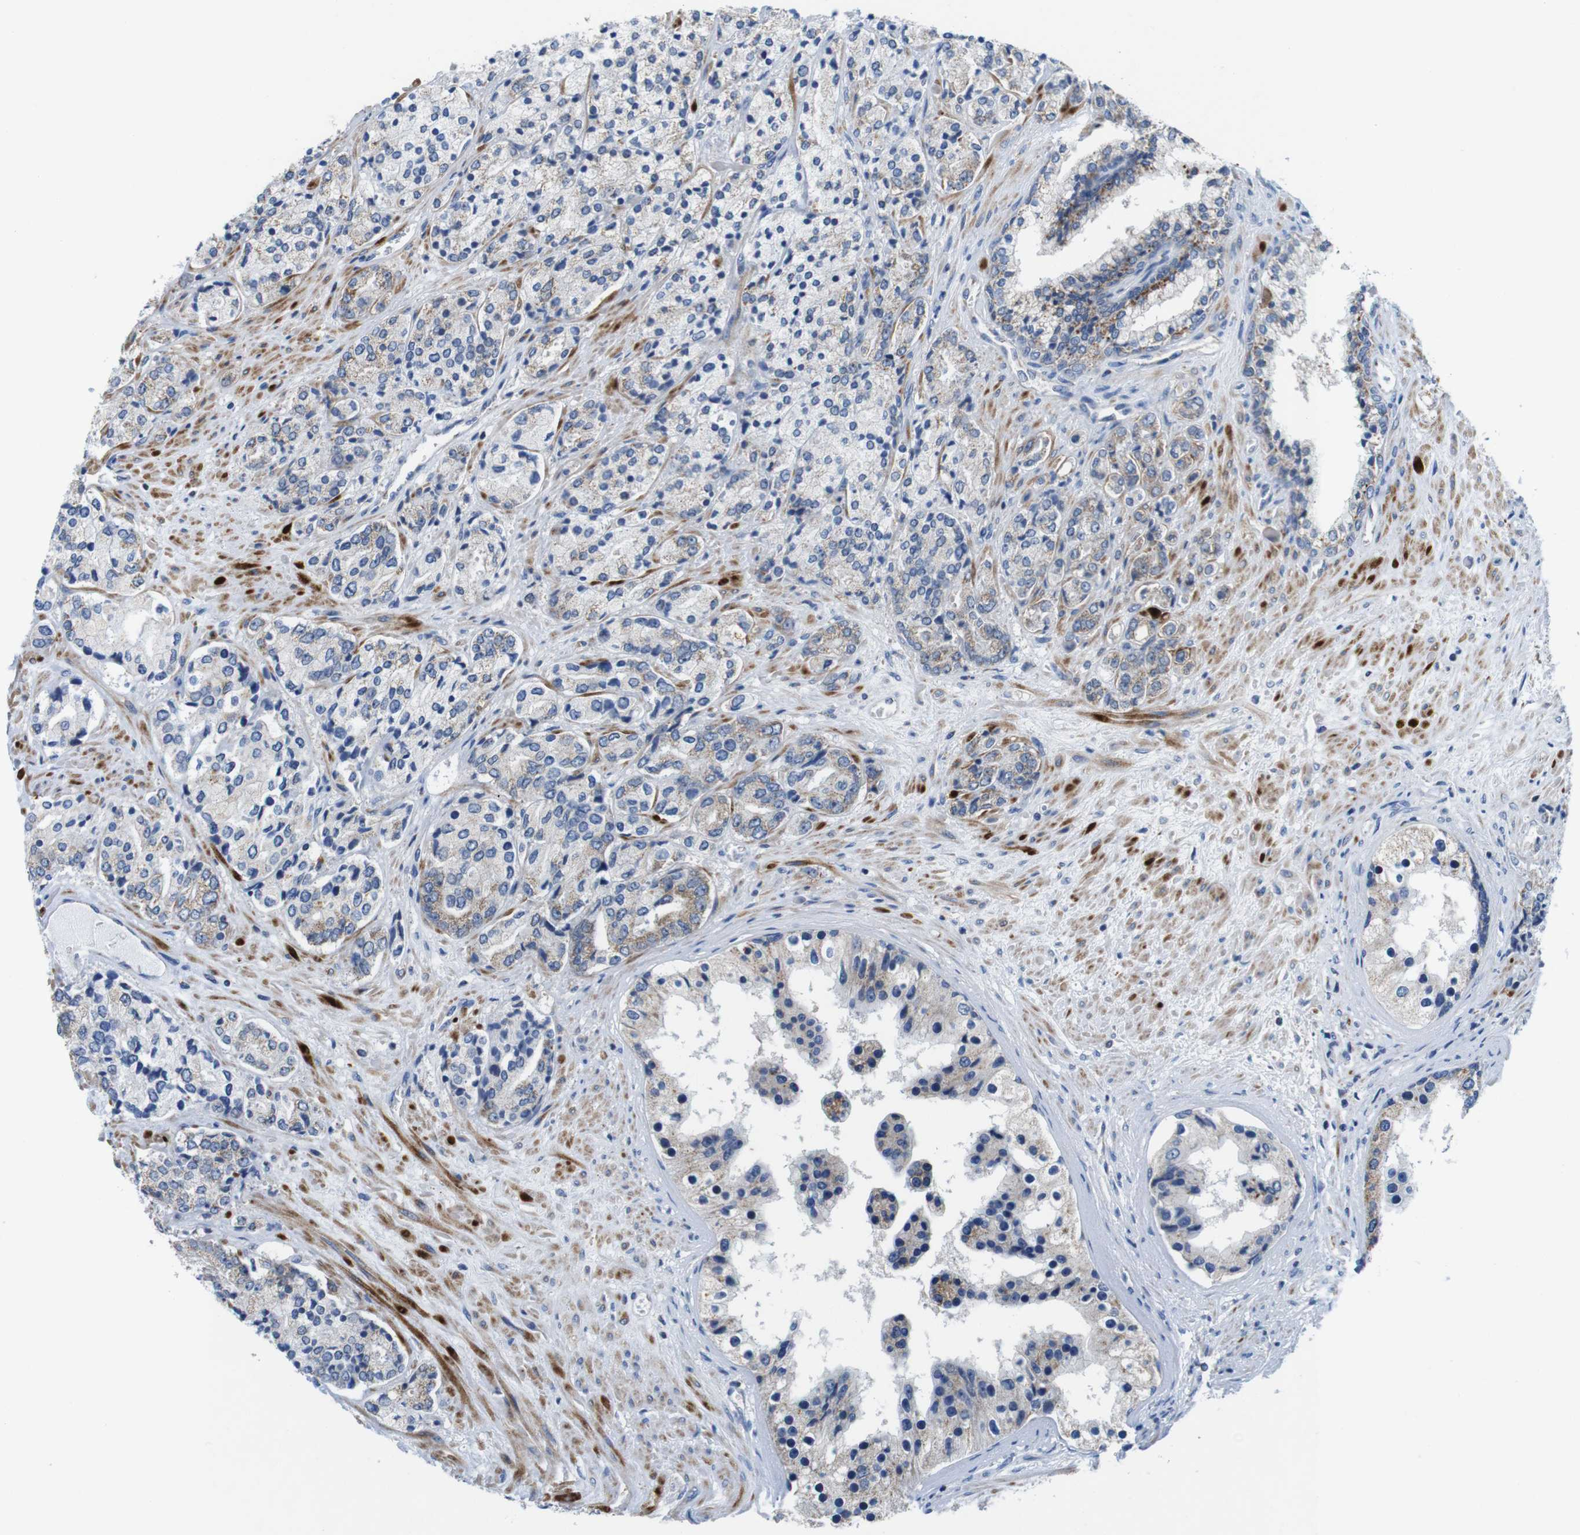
{"staining": {"intensity": "moderate", "quantity": "<25%", "location": "cytoplasmic/membranous"}, "tissue": "prostate cancer", "cell_type": "Tumor cells", "image_type": "cancer", "snomed": [{"axis": "morphology", "description": "Adenocarcinoma, High grade"}, {"axis": "topography", "description": "Prostate"}], "caption": "Protein staining demonstrates moderate cytoplasmic/membranous expression in about <25% of tumor cells in prostate cancer.", "gene": "F2RL1", "patient": {"sex": "male", "age": 71}}